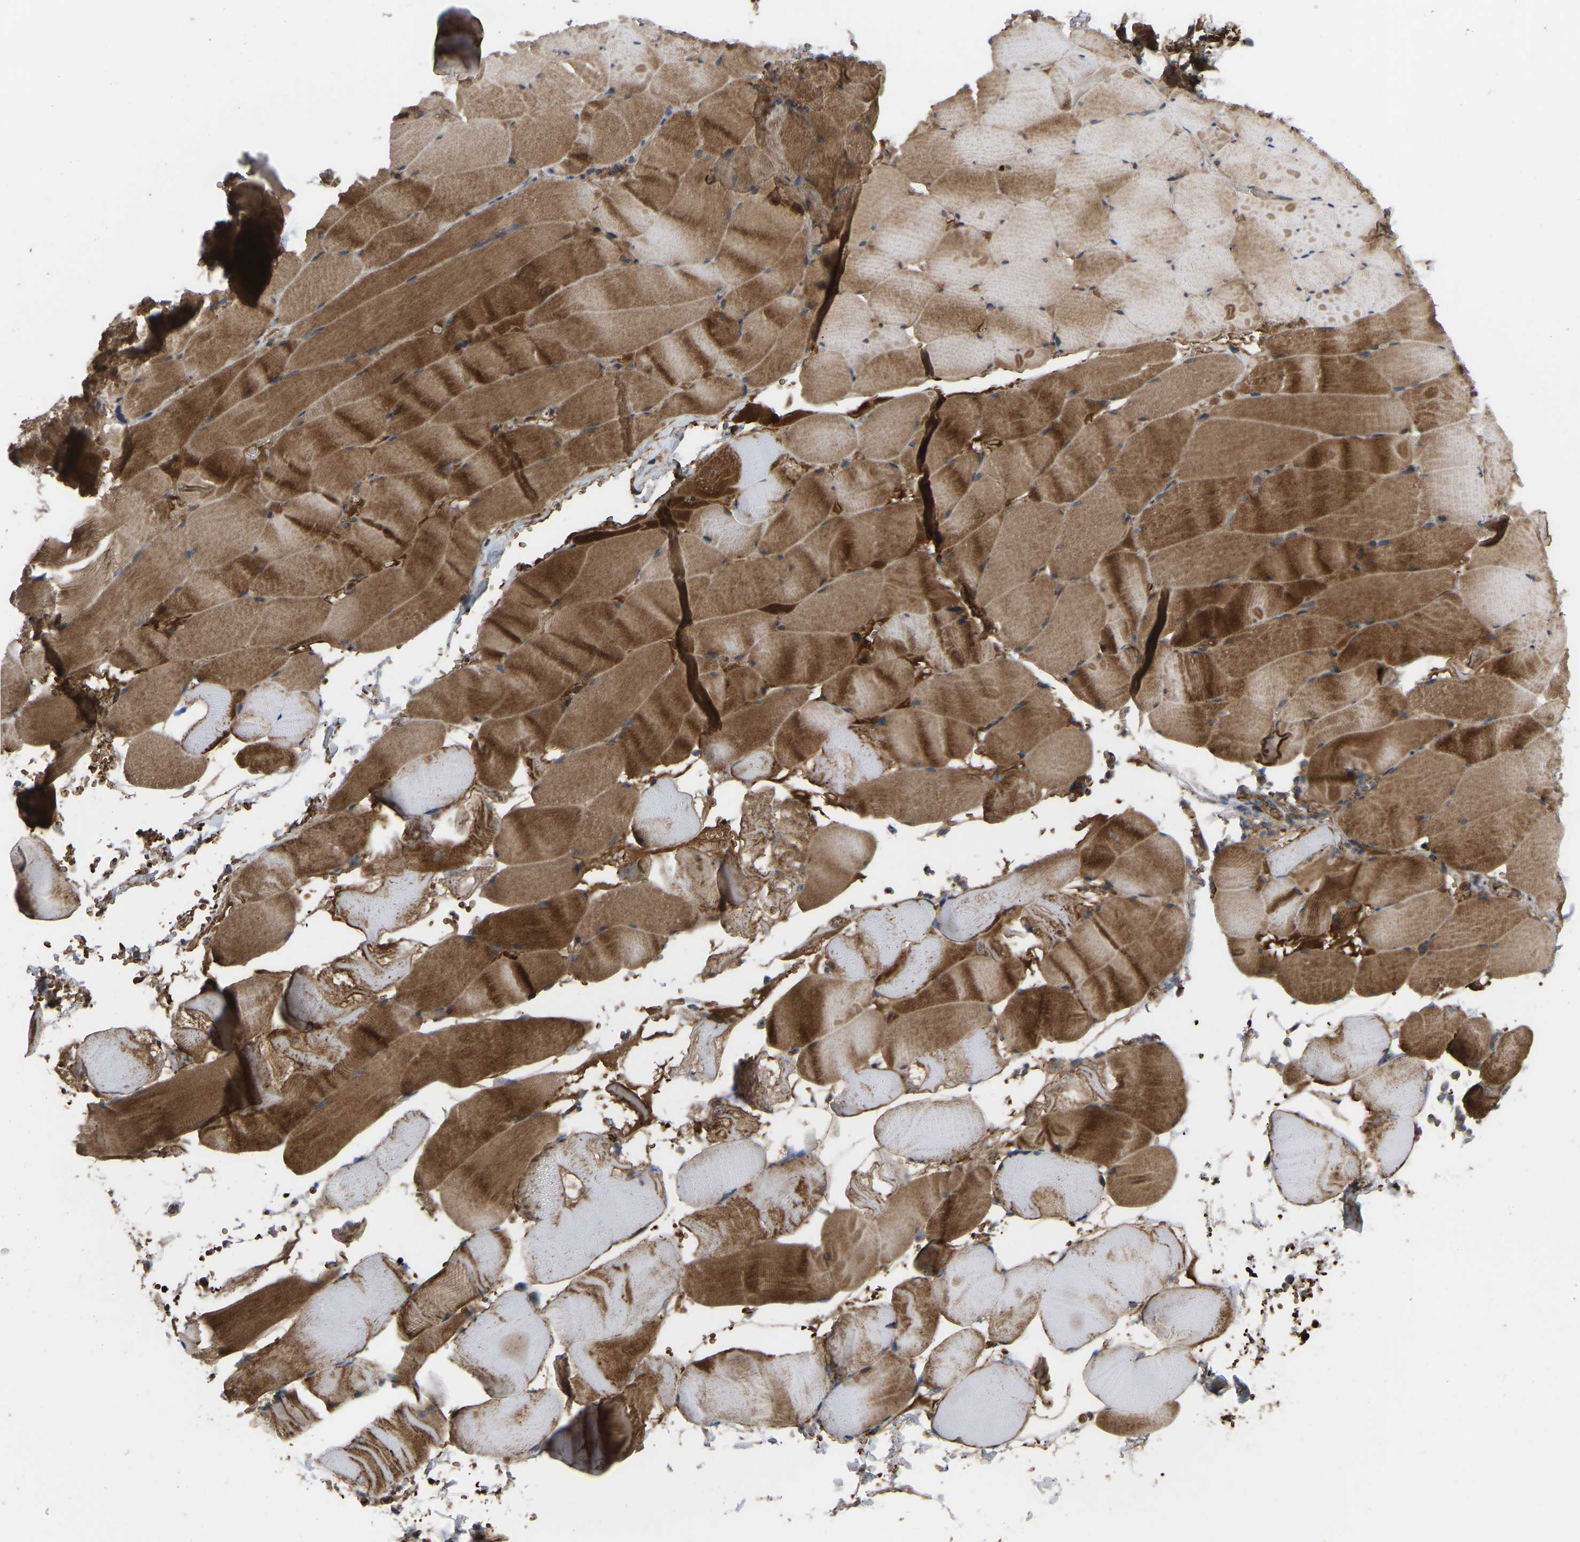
{"staining": {"intensity": "moderate", "quantity": ">75%", "location": "cytoplasmic/membranous"}, "tissue": "skeletal muscle", "cell_type": "Myocytes", "image_type": "normal", "snomed": [{"axis": "morphology", "description": "Normal tissue, NOS"}, {"axis": "topography", "description": "Skeletal muscle"}], "caption": "Protein expression analysis of normal human skeletal muscle reveals moderate cytoplasmic/membranous positivity in about >75% of myocytes. Immunohistochemistry stains the protein of interest in brown and the nuclei are stained blue.", "gene": "CYP7B1", "patient": {"sex": "male", "age": 62}}